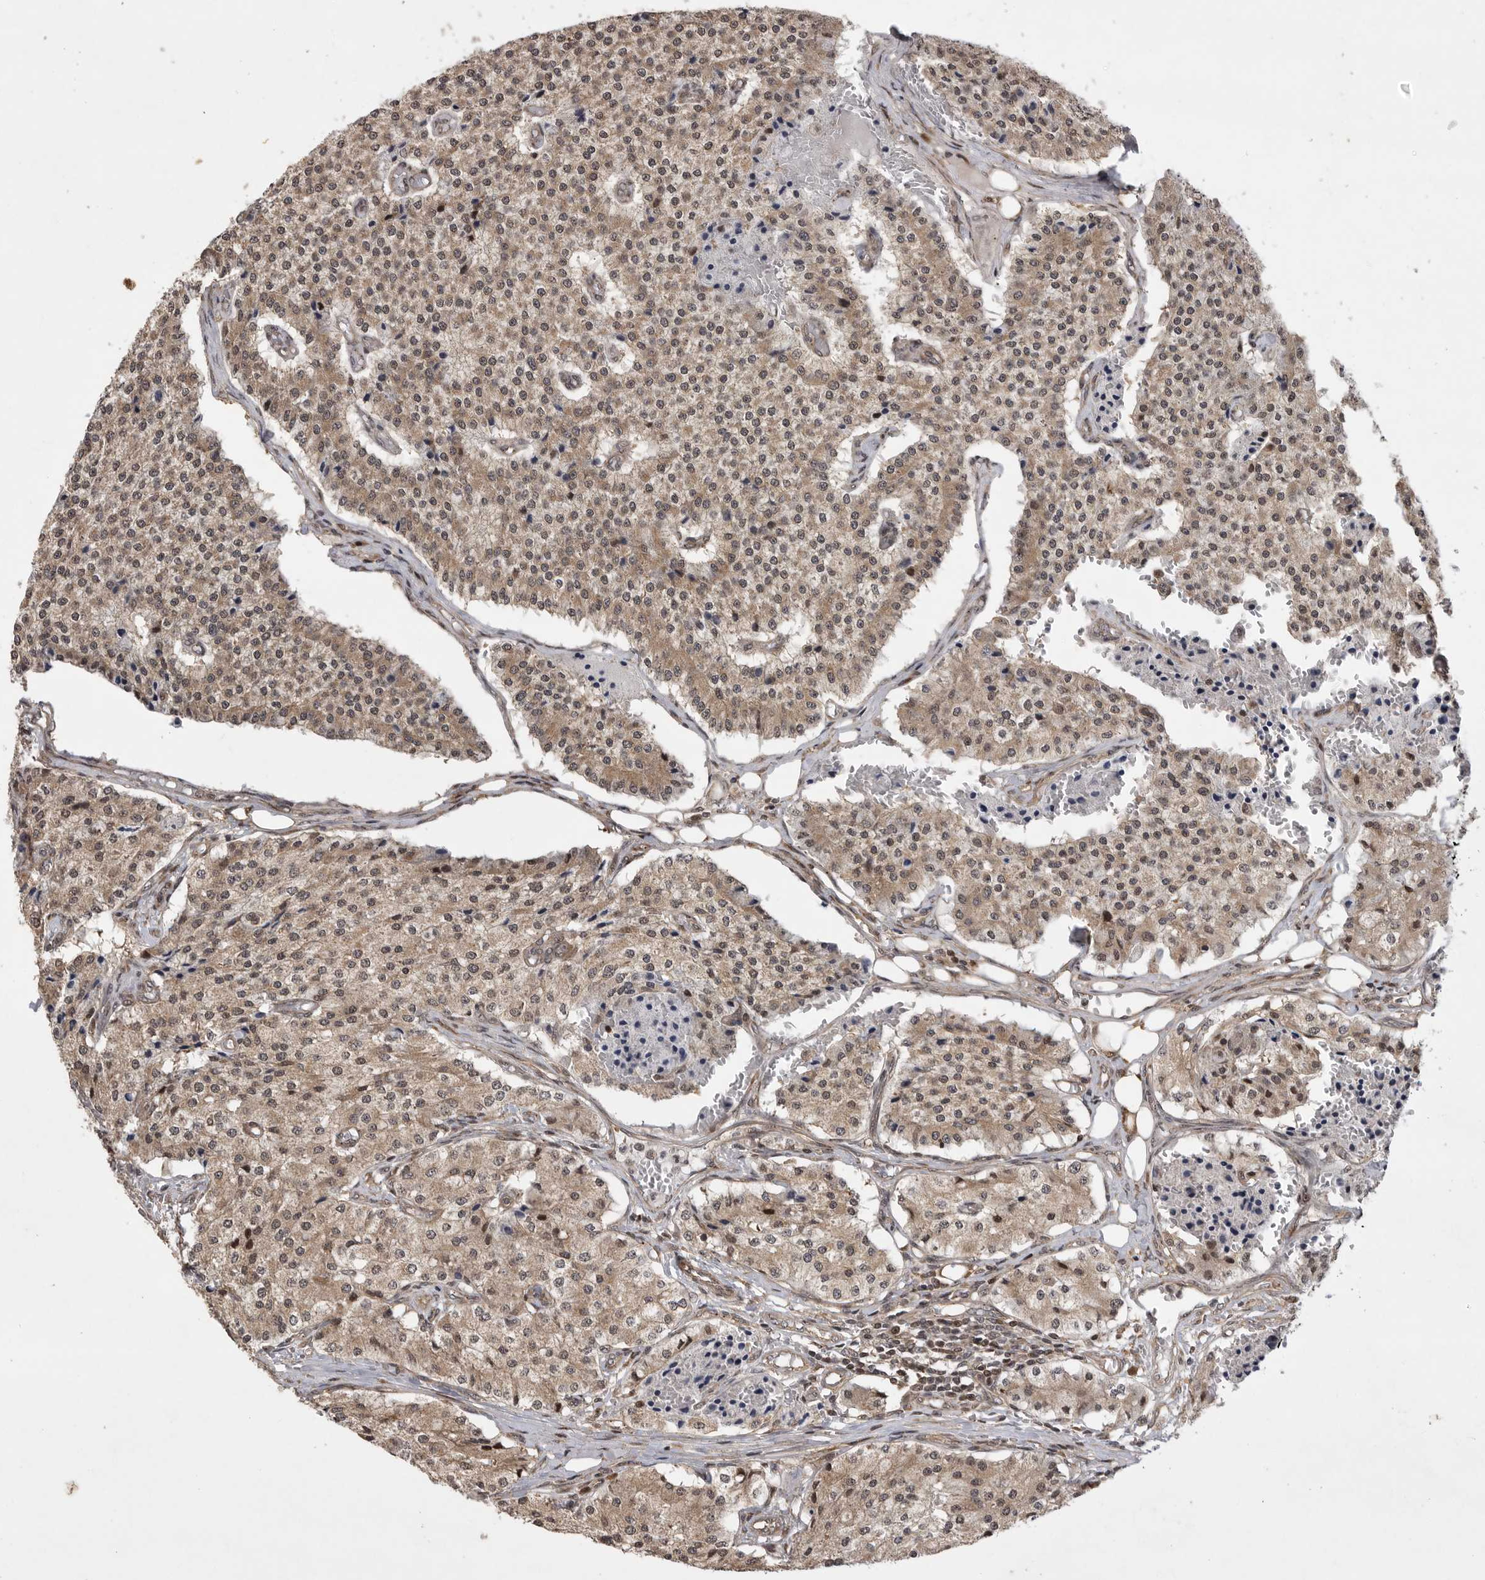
{"staining": {"intensity": "moderate", "quantity": ">75%", "location": "cytoplasmic/membranous"}, "tissue": "carcinoid", "cell_type": "Tumor cells", "image_type": "cancer", "snomed": [{"axis": "morphology", "description": "Carcinoid, malignant, NOS"}, {"axis": "topography", "description": "Colon"}], "caption": "Moderate cytoplasmic/membranous protein expression is seen in about >75% of tumor cells in carcinoid. (Brightfield microscopy of DAB IHC at high magnification).", "gene": "EDEM3", "patient": {"sex": "female", "age": 52}}